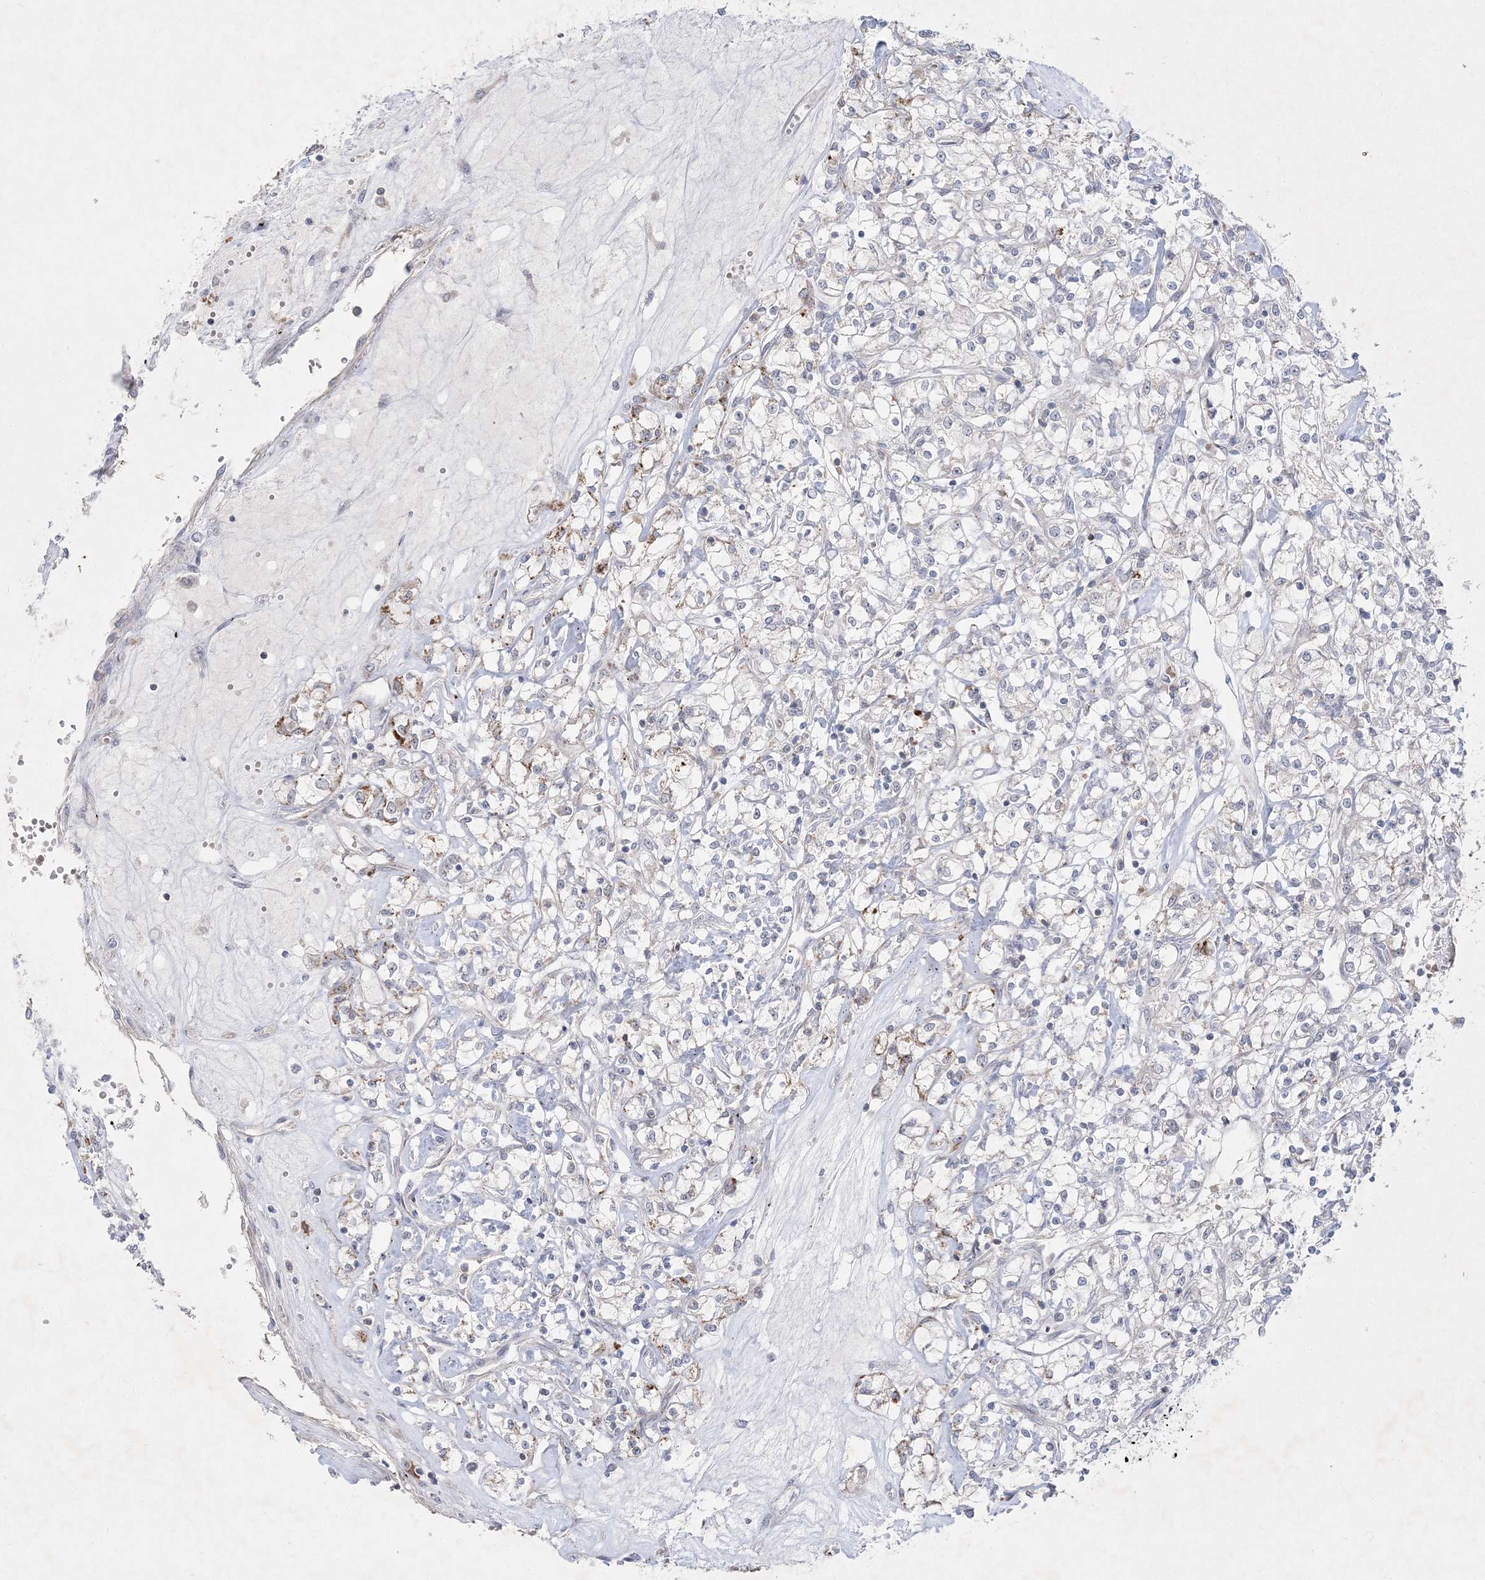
{"staining": {"intensity": "weak", "quantity": "<25%", "location": "cytoplasmic/membranous"}, "tissue": "renal cancer", "cell_type": "Tumor cells", "image_type": "cancer", "snomed": [{"axis": "morphology", "description": "Adenocarcinoma, NOS"}, {"axis": "topography", "description": "Kidney"}], "caption": "Tumor cells are negative for protein expression in human renal cancer (adenocarcinoma).", "gene": "CLNK", "patient": {"sex": "female", "age": 59}}